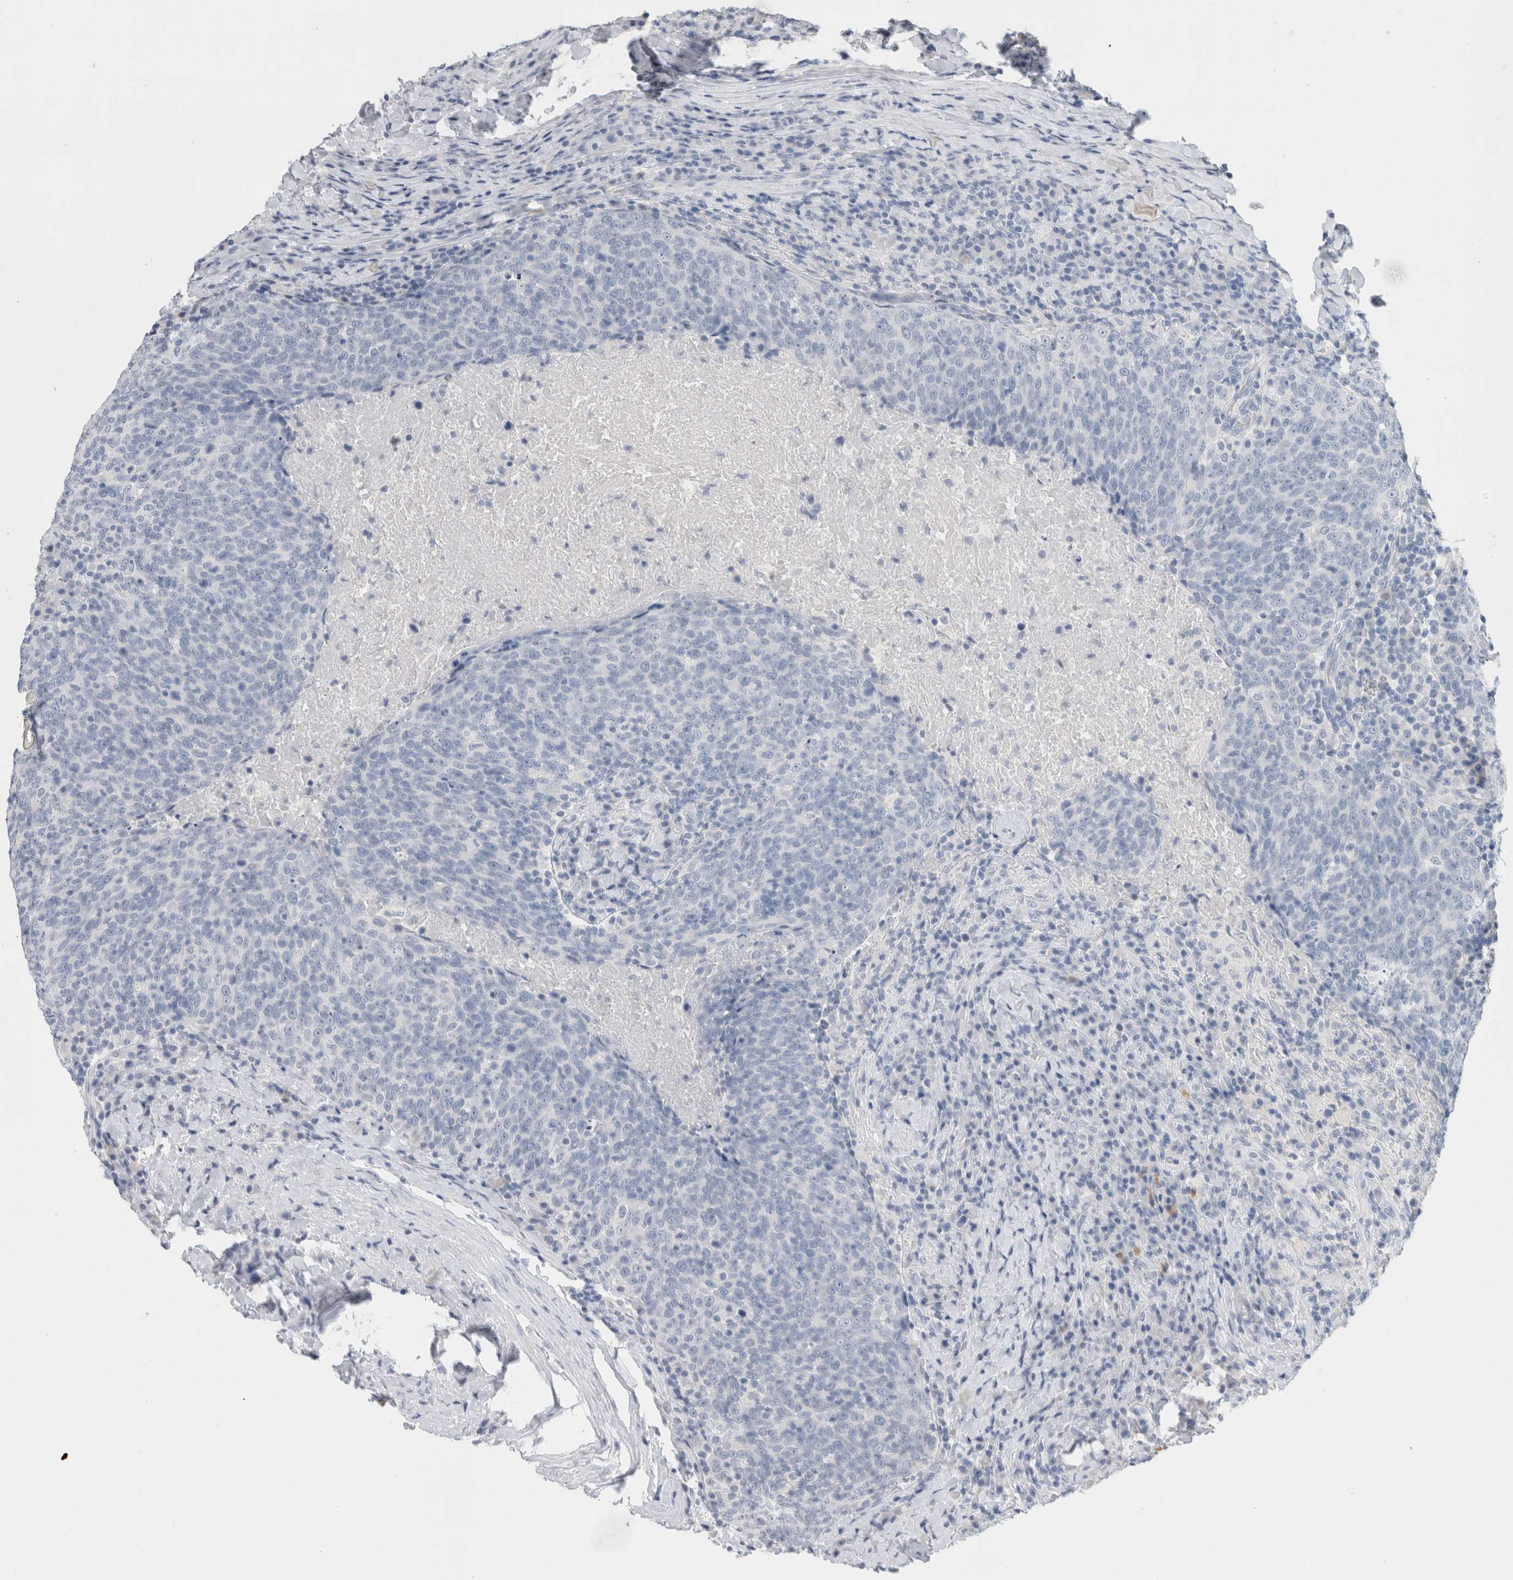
{"staining": {"intensity": "negative", "quantity": "none", "location": "none"}, "tissue": "head and neck cancer", "cell_type": "Tumor cells", "image_type": "cancer", "snomed": [{"axis": "morphology", "description": "Squamous cell carcinoma, NOS"}, {"axis": "morphology", "description": "Squamous cell carcinoma, metastatic, NOS"}, {"axis": "topography", "description": "Lymph node"}, {"axis": "topography", "description": "Head-Neck"}], "caption": "Immunohistochemistry (IHC) image of neoplastic tissue: head and neck cancer stained with DAB (3,3'-diaminobenzidine) exhibits no significant protein staining in tumor cells. (Stains: DAB IHC with hematoxylin counter stain, Microscopy: brightfield microscopy at high magnification).", "gene": "BCAN", "patient": {"sex": "male", "age": 62}}